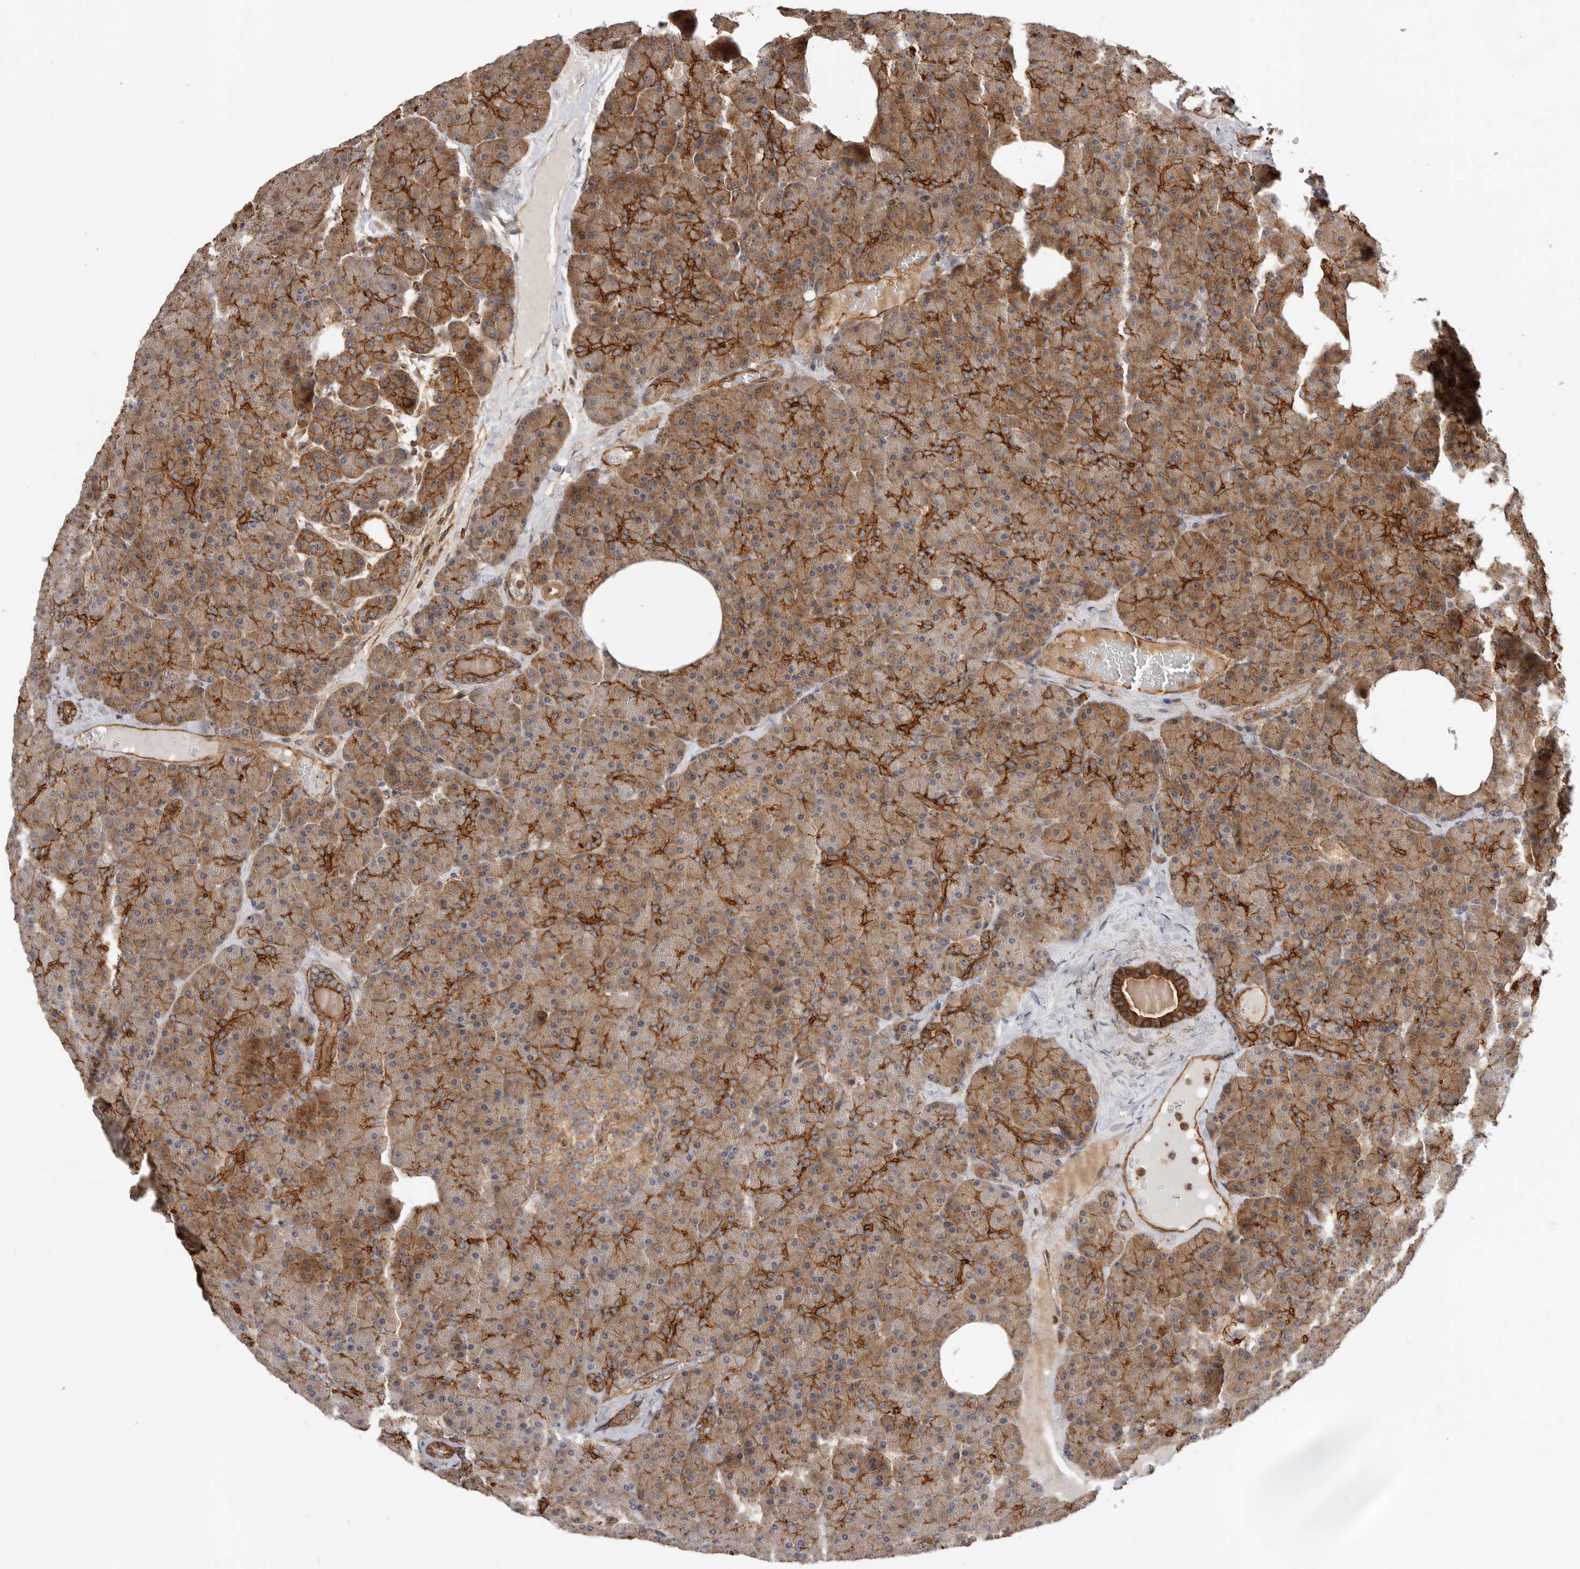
{"staining": {"intensity": "strong", "quantity": "25%-75%", "location": "cytoplasmic/membranous"}, "tissue": "pancreas", "cell_type": "Exocrine glandular cells", "image_type": "normal", "snomed": [{"axis": "morphology", "description": "Normal tissue, NOS"}, {"axis": "morphology", "description": "Carcinoid, malignant, NOS"}, {"axis": "topography", "description": "Pancreas"}], "caption": "A high-resolution histopathology image shows IHC staining of normal pancreas, which displays strong cytoplasmic/membranous staining in approximately 25%-75% of exocrine glandular cells. (brown staining indicates protein expression, while blue staining denotes nuclei).", "gene": "GPATCH2", "patient": {"sex": "female", "age": 35}}